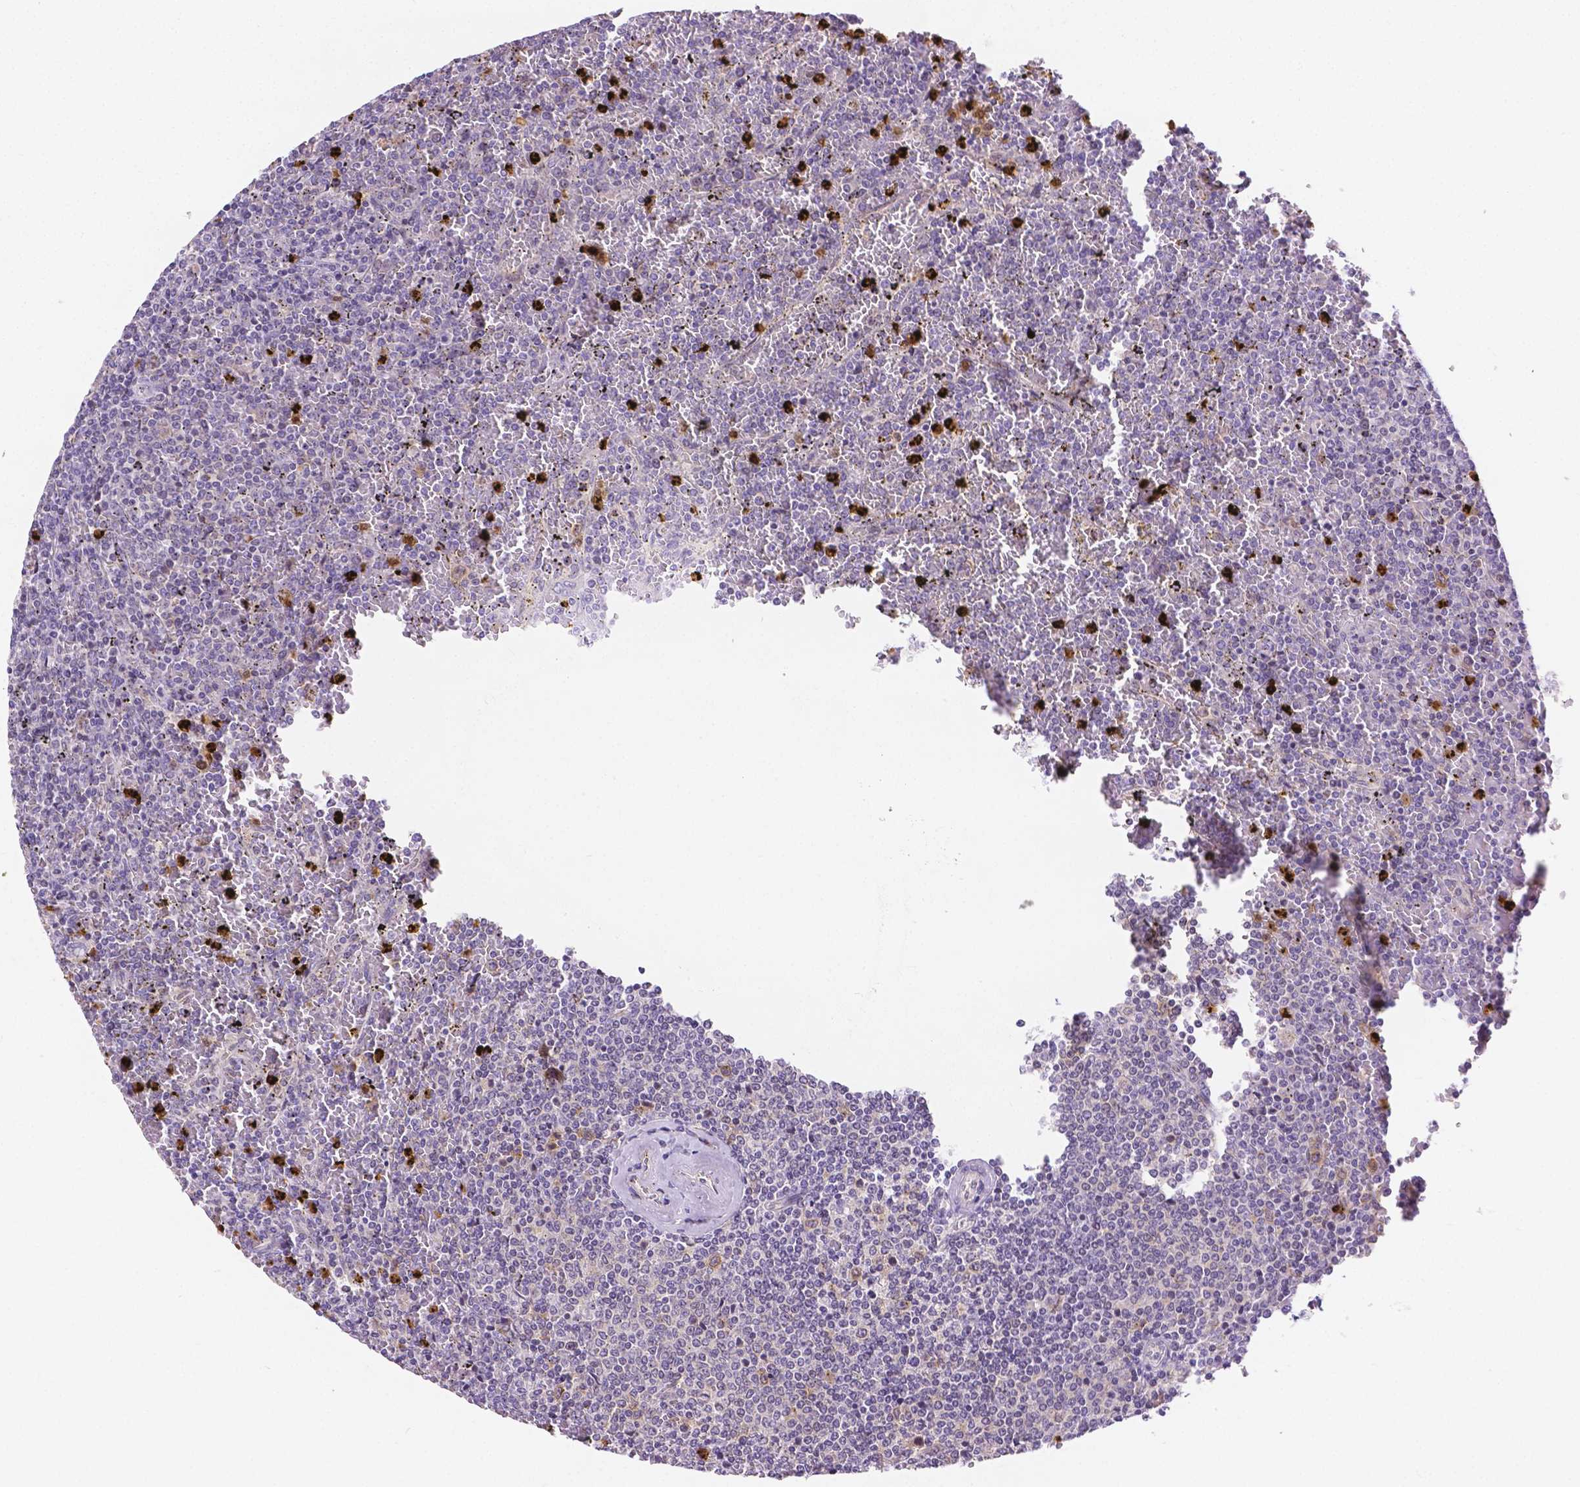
{"staining": {"intensity": "negative", "quantity": "none", "location": "none"}, "tissue": "lymphoma", "cell_type": "Tumor cells", "image_type": "cancer", "snomed": [{"axis": "morphology", "description": "Malignant lymphoma, non-Hodgkin's type, Low grade"}, {"axis": "topography", "description": "Spleen"}], "caption": "Immunohistochemistry (IHC) photomicrograph of human lymphoma stained for a protein (brown), which exhibits no staining in tumor cells.", "gene": "ZNRD2", "patient": {"sex": "female", "age": 77}}